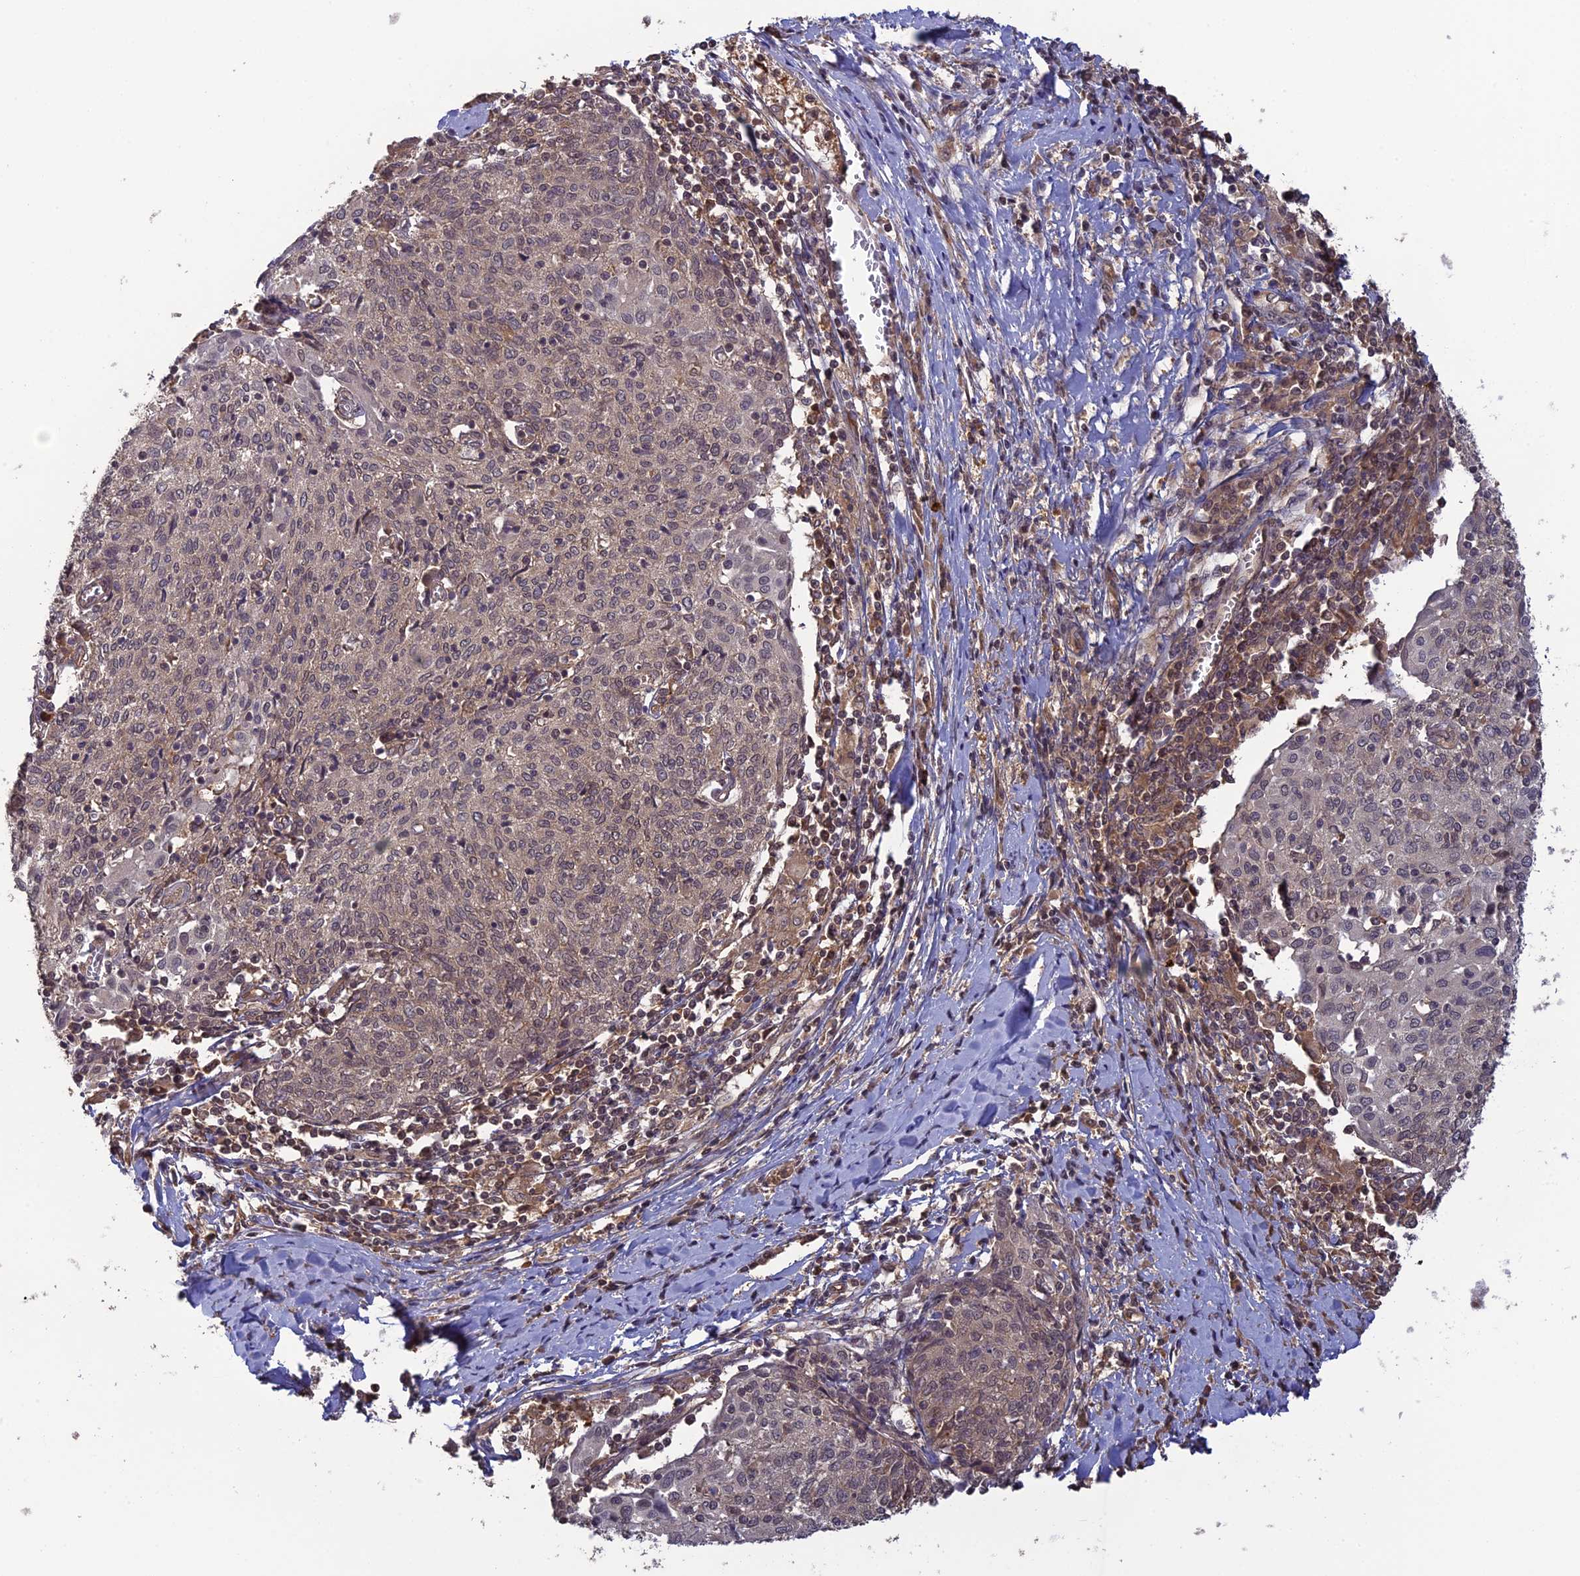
{"staining": {"intensity": "weak", "quantity": ">75%", "location": "cytoplasmic/membranous"}, "tissue": "cervical cancer", "cell_type": "Tumor cells", "image_type": "cancer", "snomed": [{"axis": "morphology", "description": "Squamous cell carcinoma, NOS"}, {"axis": "topography", "description": "Cervix"}], "caption": "A micrograph showing weak cytoplasmic/membranous staining in about >75% of tumor cells in squamous cell carcinoma (cervical), as visualized by brown immunohistochemical staining.", "gene": "LIN37", "patient": {"sex": "female", "age": 52}}